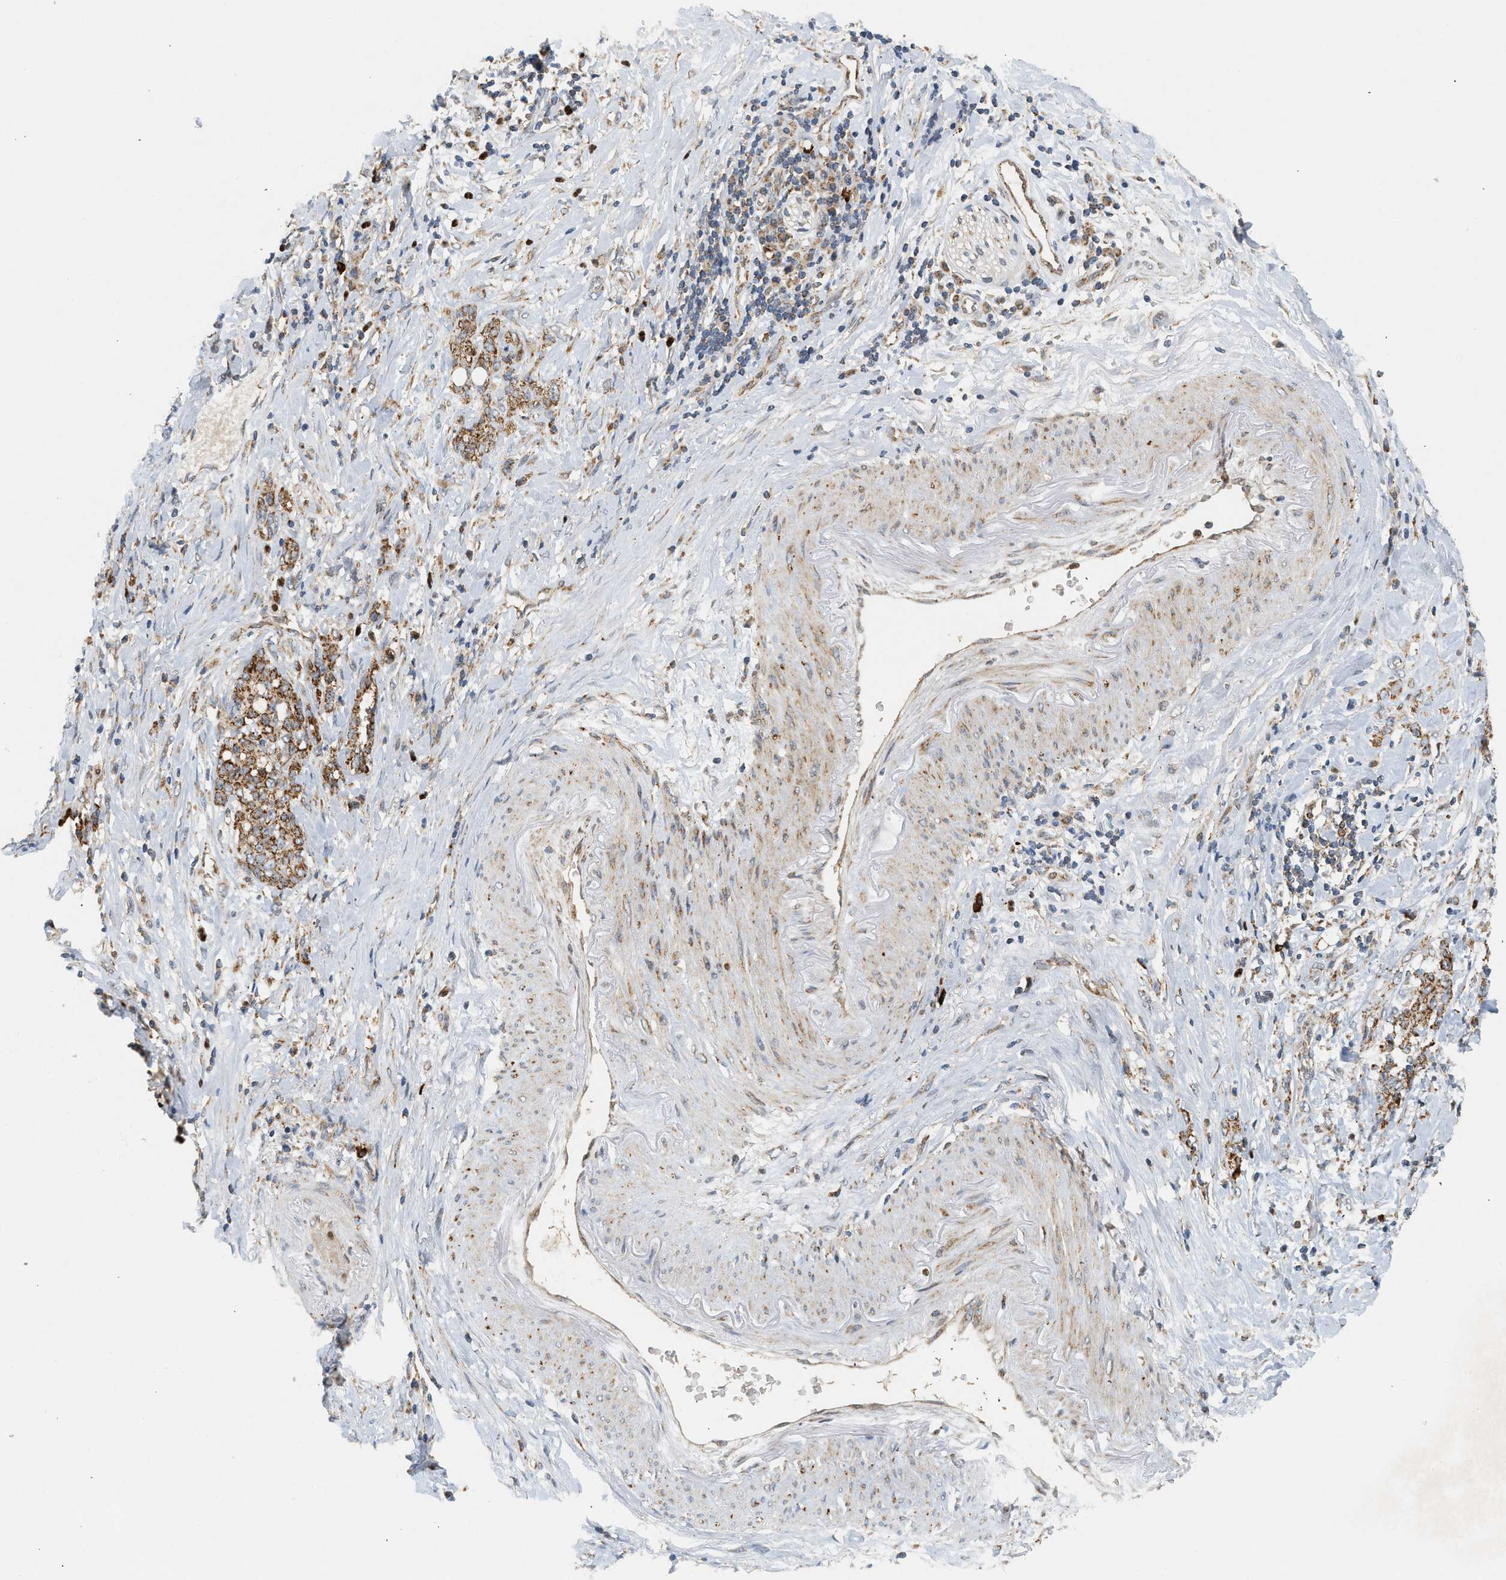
{"staining": {"intensity": "moderate", "quantity": ">75%", "location": "cytoplasmic/membranous"}, "tissue": "stomach cancer", "cell_type": "Tumor cells", "image_type": "cancer", "snomed": [{"axis": "morphology", "description": "Adenocarcinoma, NOS"}, {"axis": "topography", "description": "Stomach, lower"}], "caption": "Brown immunohistochemical staining in stomach adenocarcinoma shows moderate cytoplasmic/membranous positivity in about >75% of tumor cells.", "gene": "MCU", "patient": {"sex": "male", "age": 88}}